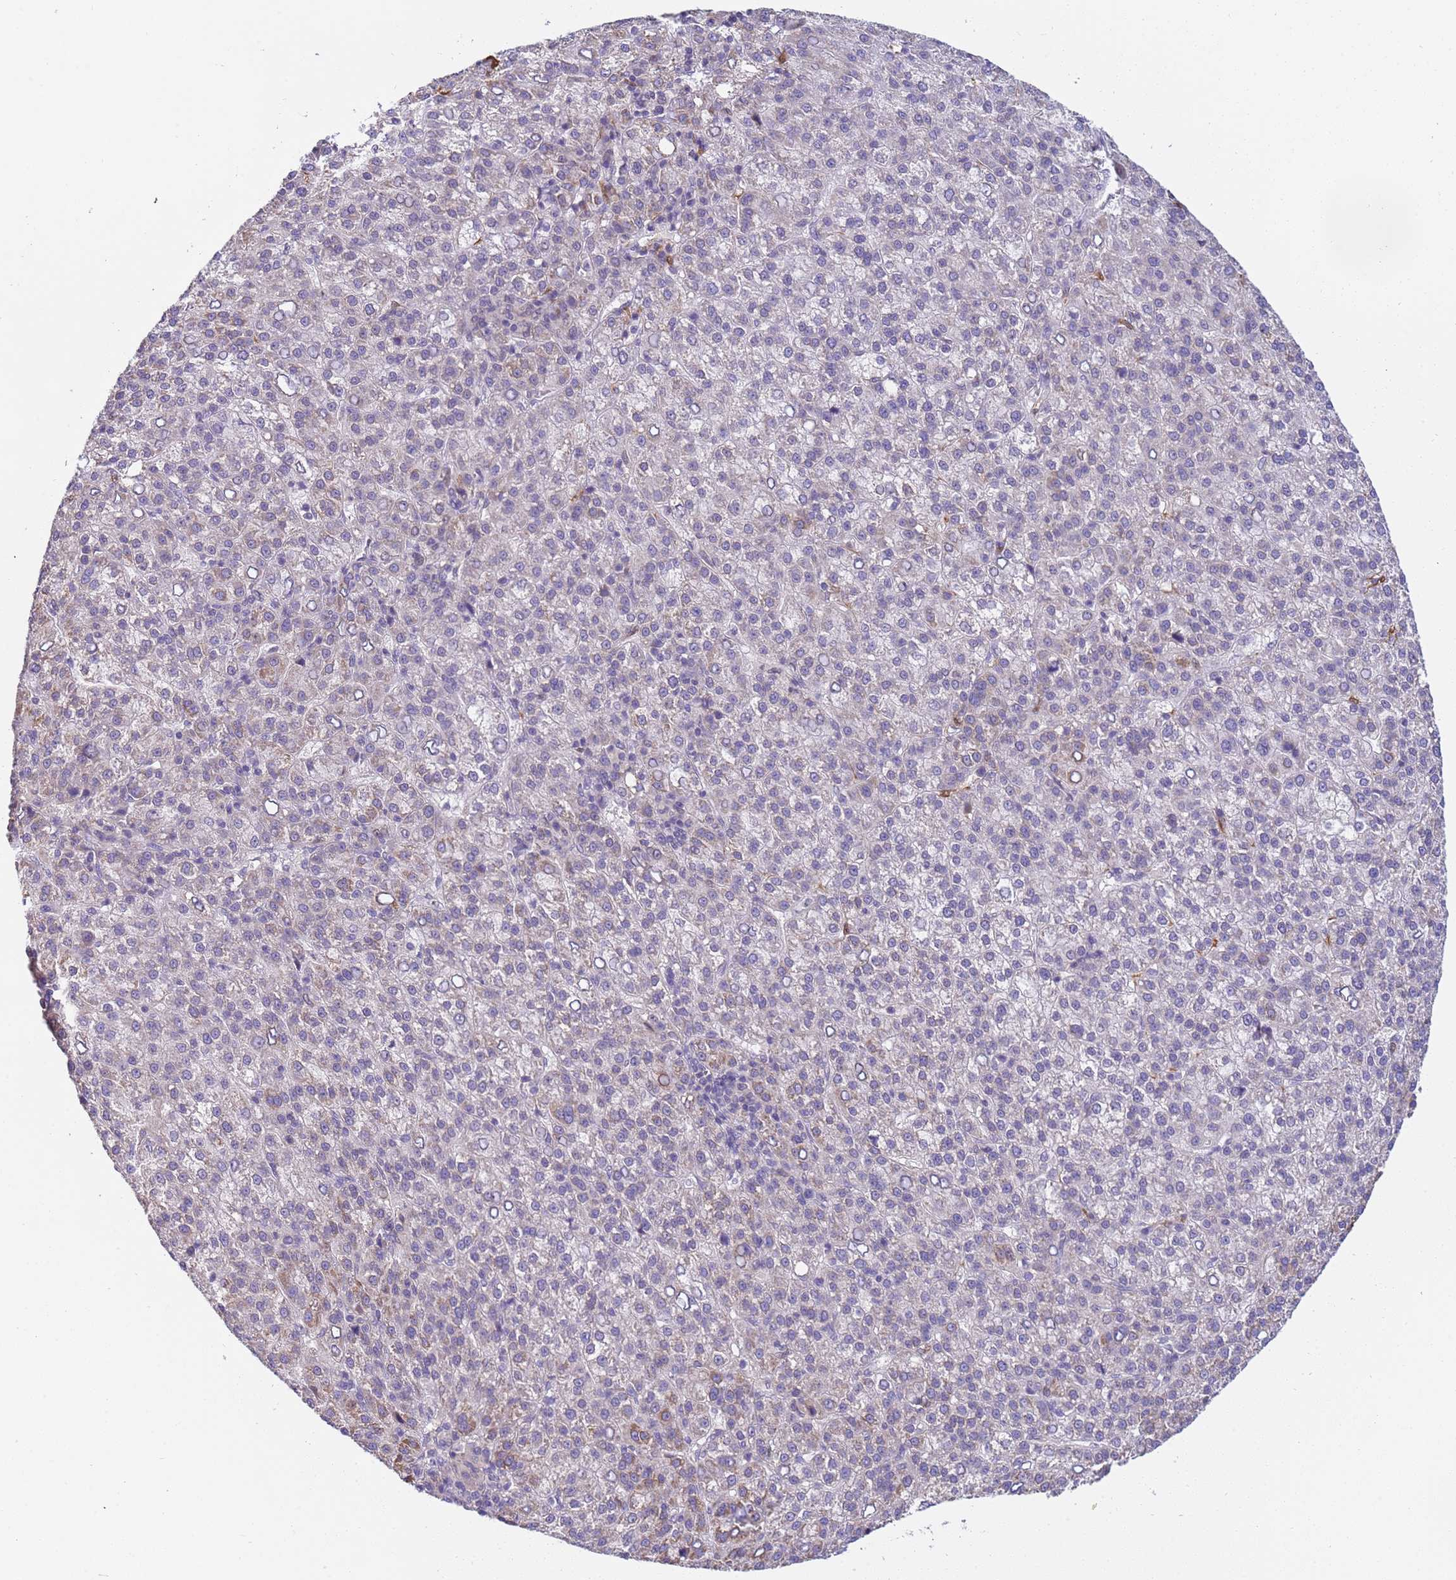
{"staining": {"intensity": "negative", "quantity": "none", "location": "none"}, "tissue": "liver cancer", "cell_type": "Tumor cells", "image_type": "cancer", "snomed": [{"axis": "morphology", "description": "Carcinoma, Hepatocellular, NOS"}, {"axis": "topography", "description": "Liver"}], "caption": "The immunohistochemistry histopathology image has no significant staining in tumor cells of liver hepatocellular carcinoma tissue.", "gene": "PLCXD3", "patient": {"sex": "female", "age": 58}}